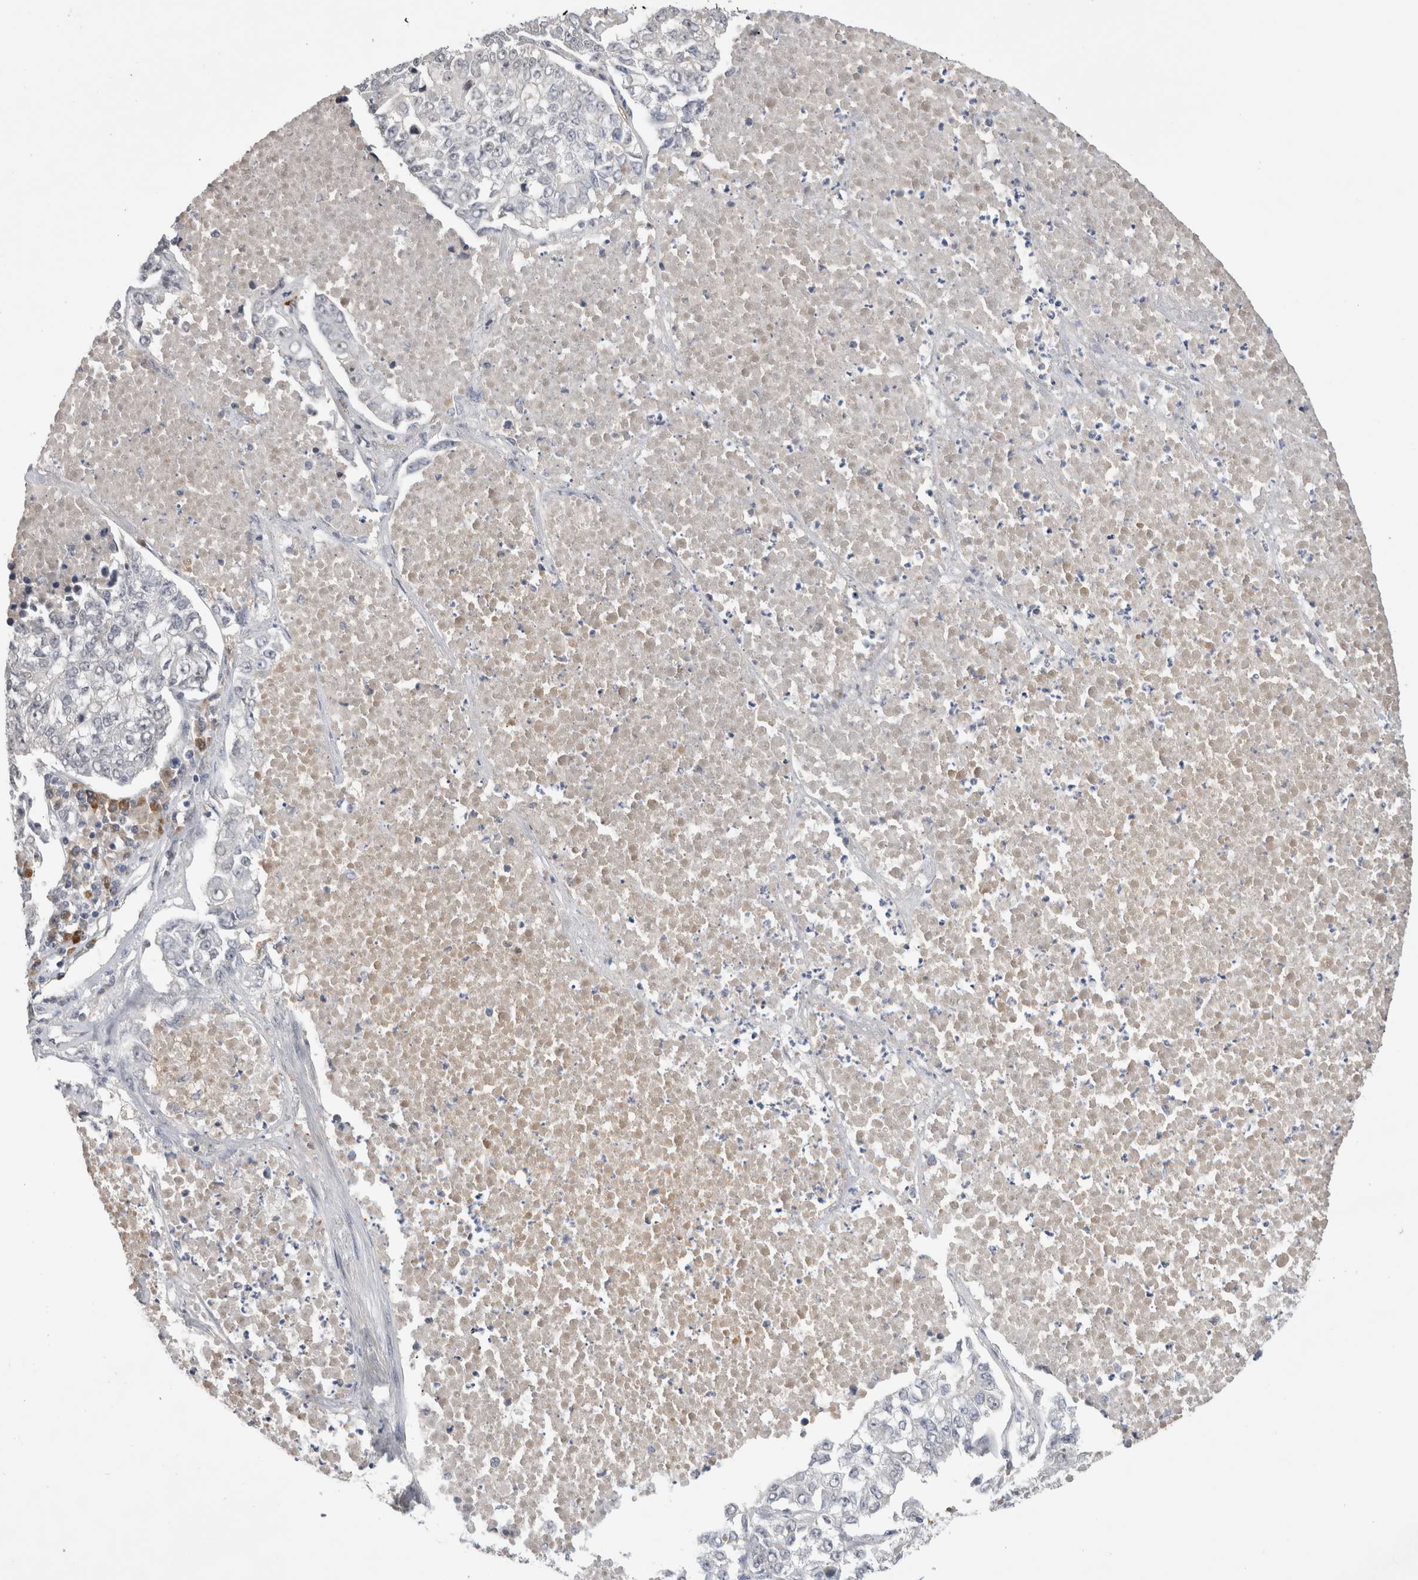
{"staining": {"intensity": "negative", "quantity": "none", "location": "none"}, "tissue": "lung cancer", "cell_type": "Tumor cells", "image_type": "cancer", "snomed": [{"axis": "morphology", "description": "Adenocarcinoma, NOS"}, {"axis": "topography", "description": "Lung"}], "caption": "High magnification brightfield microscopy of lung cancer stained with DAB (3,3'-diaminobenzidine) (brown) and counterstained with hematoxylin (blue): tumor cells show no significant positivity. Brightfield microscopy of IHC stained with DAB (3,3'-diaminobenzidine) (brown) and hematoxylin (blue), captured at high magnification.", "gene": "ZNF24", "patient": {"sex": "male", "age": 49}}